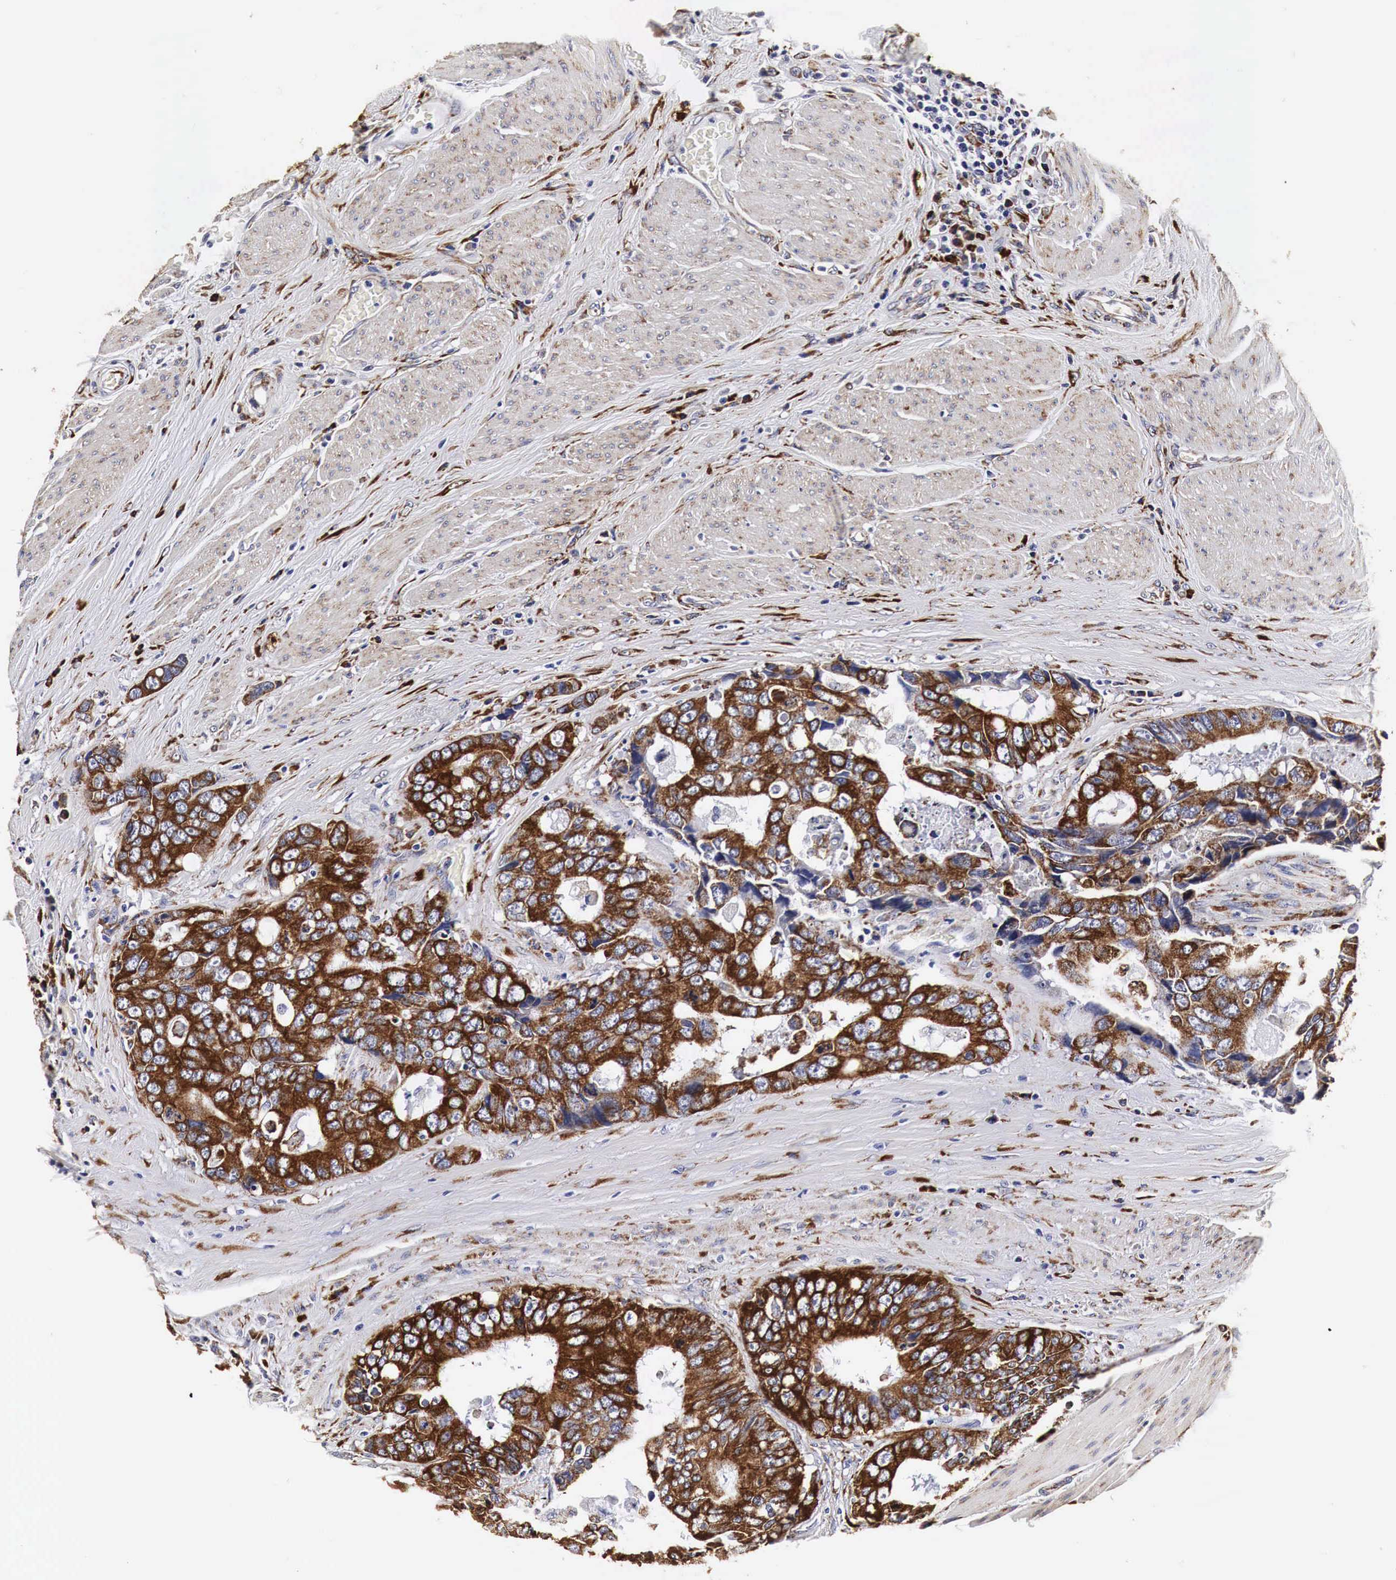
{"staining": {"intensity": "strong", "quantity": ">75%", "location": "cytoplasmic/membranous"}, "tissue": "colorectal cancer", "cell_type": "Tumor cells", "image_type": "cancer", "snomed": [{"axis": "morphology", "description": "Adenocarcinoma, NOS"}, {"axis": "topography", "description": "Rectum"}], "caption": "Immunohistochemical staining of colorectal cancer (adenocarcinoma) demonstrates high levels of strong cytoplasmic/membranous positivity in approximately >75% of tumor cells.", "gene": "CKAP4", "patient": {"sex": "female", "age": 67}}